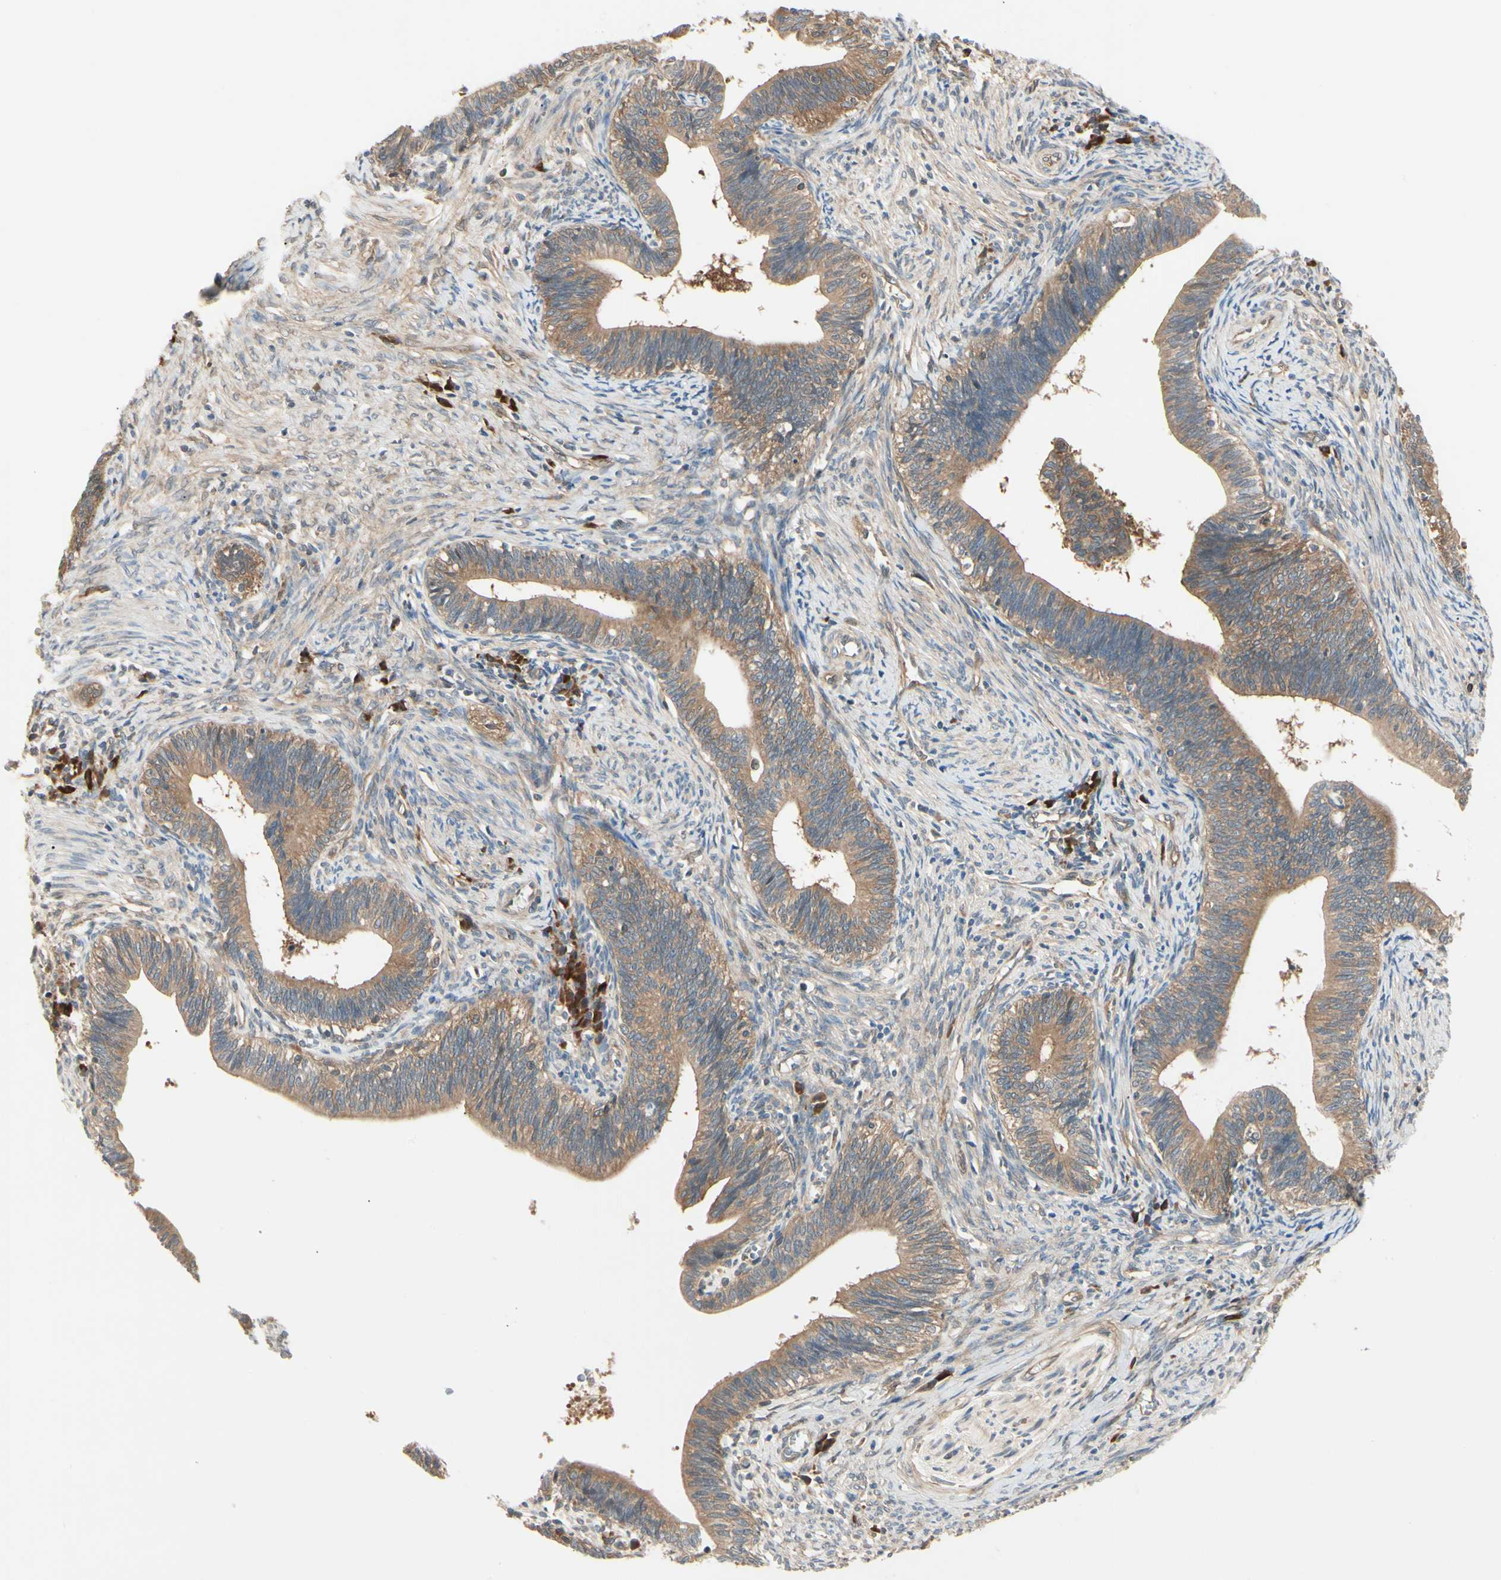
{"staining": {"intensity": "moderate", "quantity": ">75%", "location": "cytoplasmic/membranous"}, "tissue": "cervical cancer", "cell_type": "Tumor cells", "image_type": "cancer", "snomed": [{"axis": "morphology", "description": "Adenocarcinoma, NOS"}, {"axis": "topography", "description": "Cervix"}], "caption": "IHC (DAB) staining of cervical cancer (adenocarcinoma) exhibits moderate cytoplasmic/membranous protein staining in about >75% of tumor cells.", "gene": "NME1-NME2", "patient": {"sex": "female", "age": 44}}